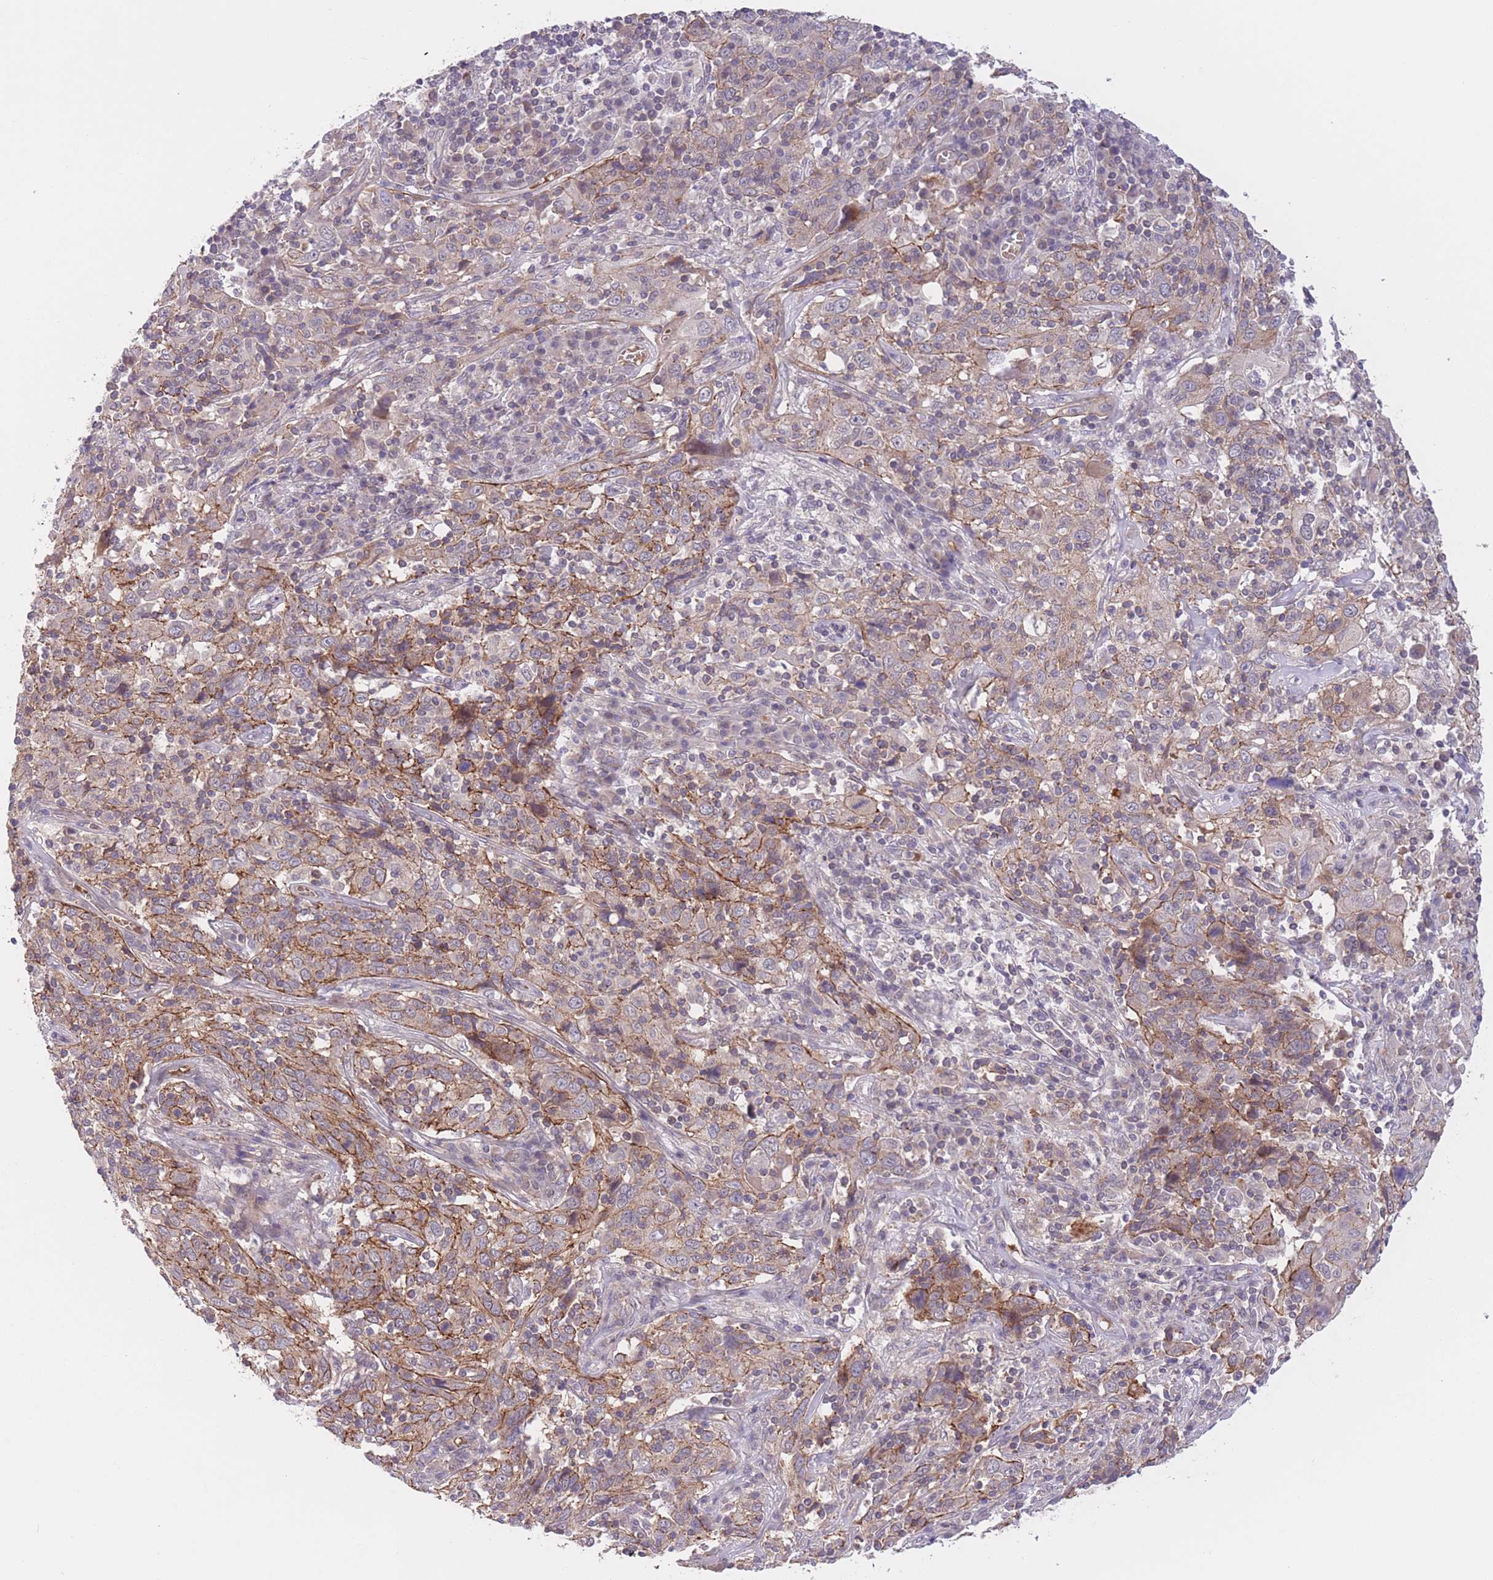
{"staining": {"intensity": "moderate", "quantity": "25%-75%", "location": "cytoplasmic/membranous"}, "tissue": "cervical cancer", "cell_type": "Tumor cells", "image_type": "cancer", "snomed": [{"axis": "morphology", "description": "Squamous cell carcinoma, NOS"}, {"axis": "topography", "description": "Cervix"}], "caption": "The histopathology image shows a brown stain indicating the presence of a protein in the cytoplasmic/membranous of tumor cells in cervical cancer (squamous cell carcinoma).", "gene": "FUT5", "patient": {"sex": "female", "age": 46}}